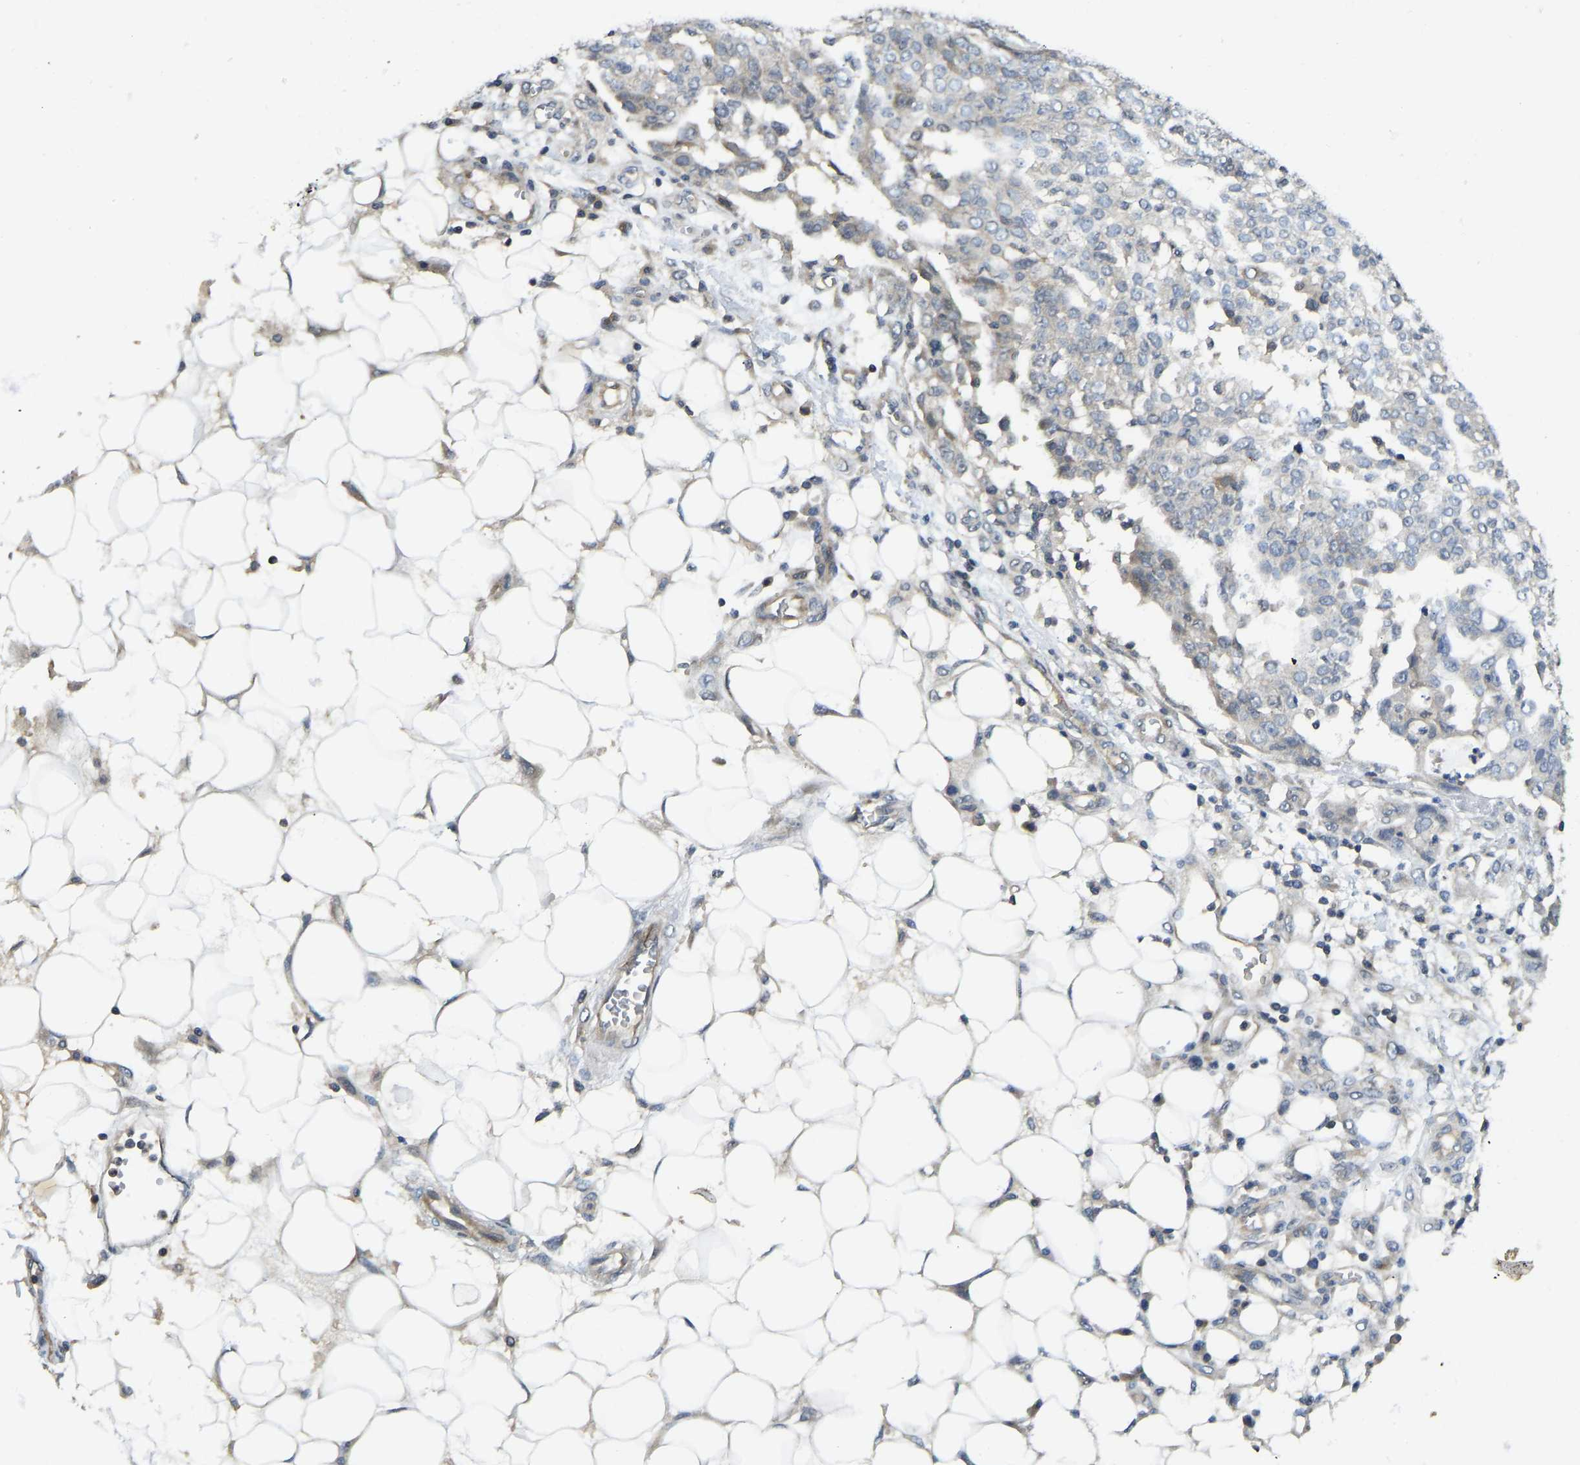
{"staining": {"intensity": "moderate", "quantity": "<25%", "location": "cytoplasmic/membranous"}, "tissue": "ovarian cancer", "cell_type": "Tumor cells", "image_type": "cancer", "snomed": [{"axis": "morphology", "description": "Cystadenocarcinoma, serous, NOS"}, {"axis": "topography", "description": "Soft tissue"}, {"axis": "topography", "description": "Ovary"}], "caption": "Immunohistochemistry (IHC) staining of ovarian cancer (serous cystadenocarcinoma), which demonstrates low levels of moderate cytoplasmic/membranous staining in about <25% of tumor cells indicating moderate cytoplasmic/membranous protein staining. The staining was performed using DAB (3,3'-diaminobenzidine) (brown) for protein detection and nuclei were counterstained in hematoxylin (blue).", "gene": "NDRG3", "patient": {"sex": "female", "age": 57}}